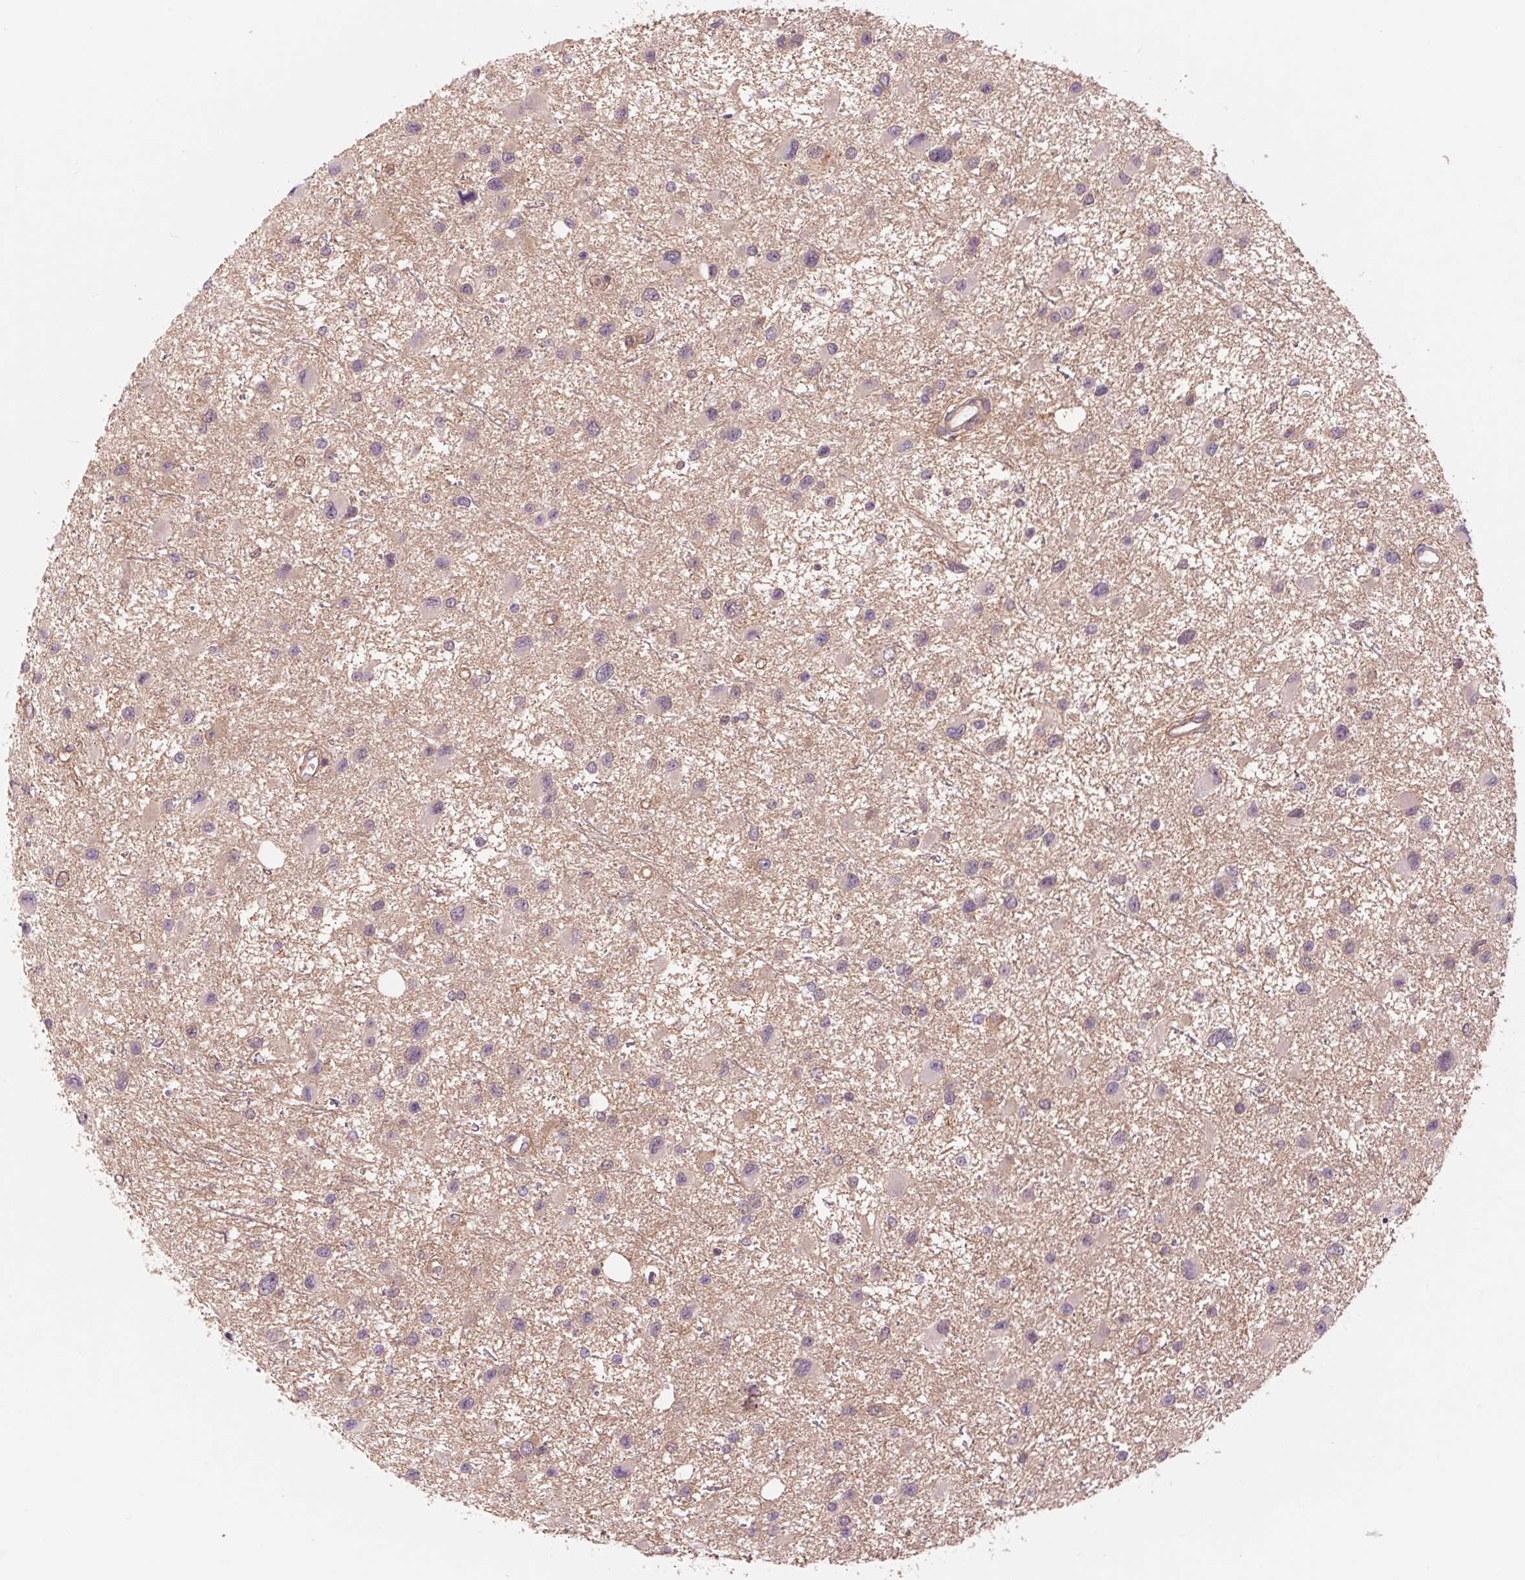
{"staining": {"intensity": "negative", "quantity": "none", "location": "none"}, "tissue": "glioma", "cell_type": "Tumor cells", "image_type": "cancer", "snomed": [{"axis": "morphology", "description": "Glioma, malignant, Low grade"}, {"axis": "topography", "description": "Brain"}], "caption": "Immunohistochemistry (IHC) of glioma displays no staining in tumor cells.", "gene": "SH3RF2", "patient": {"sex": "female", "age": 32}}